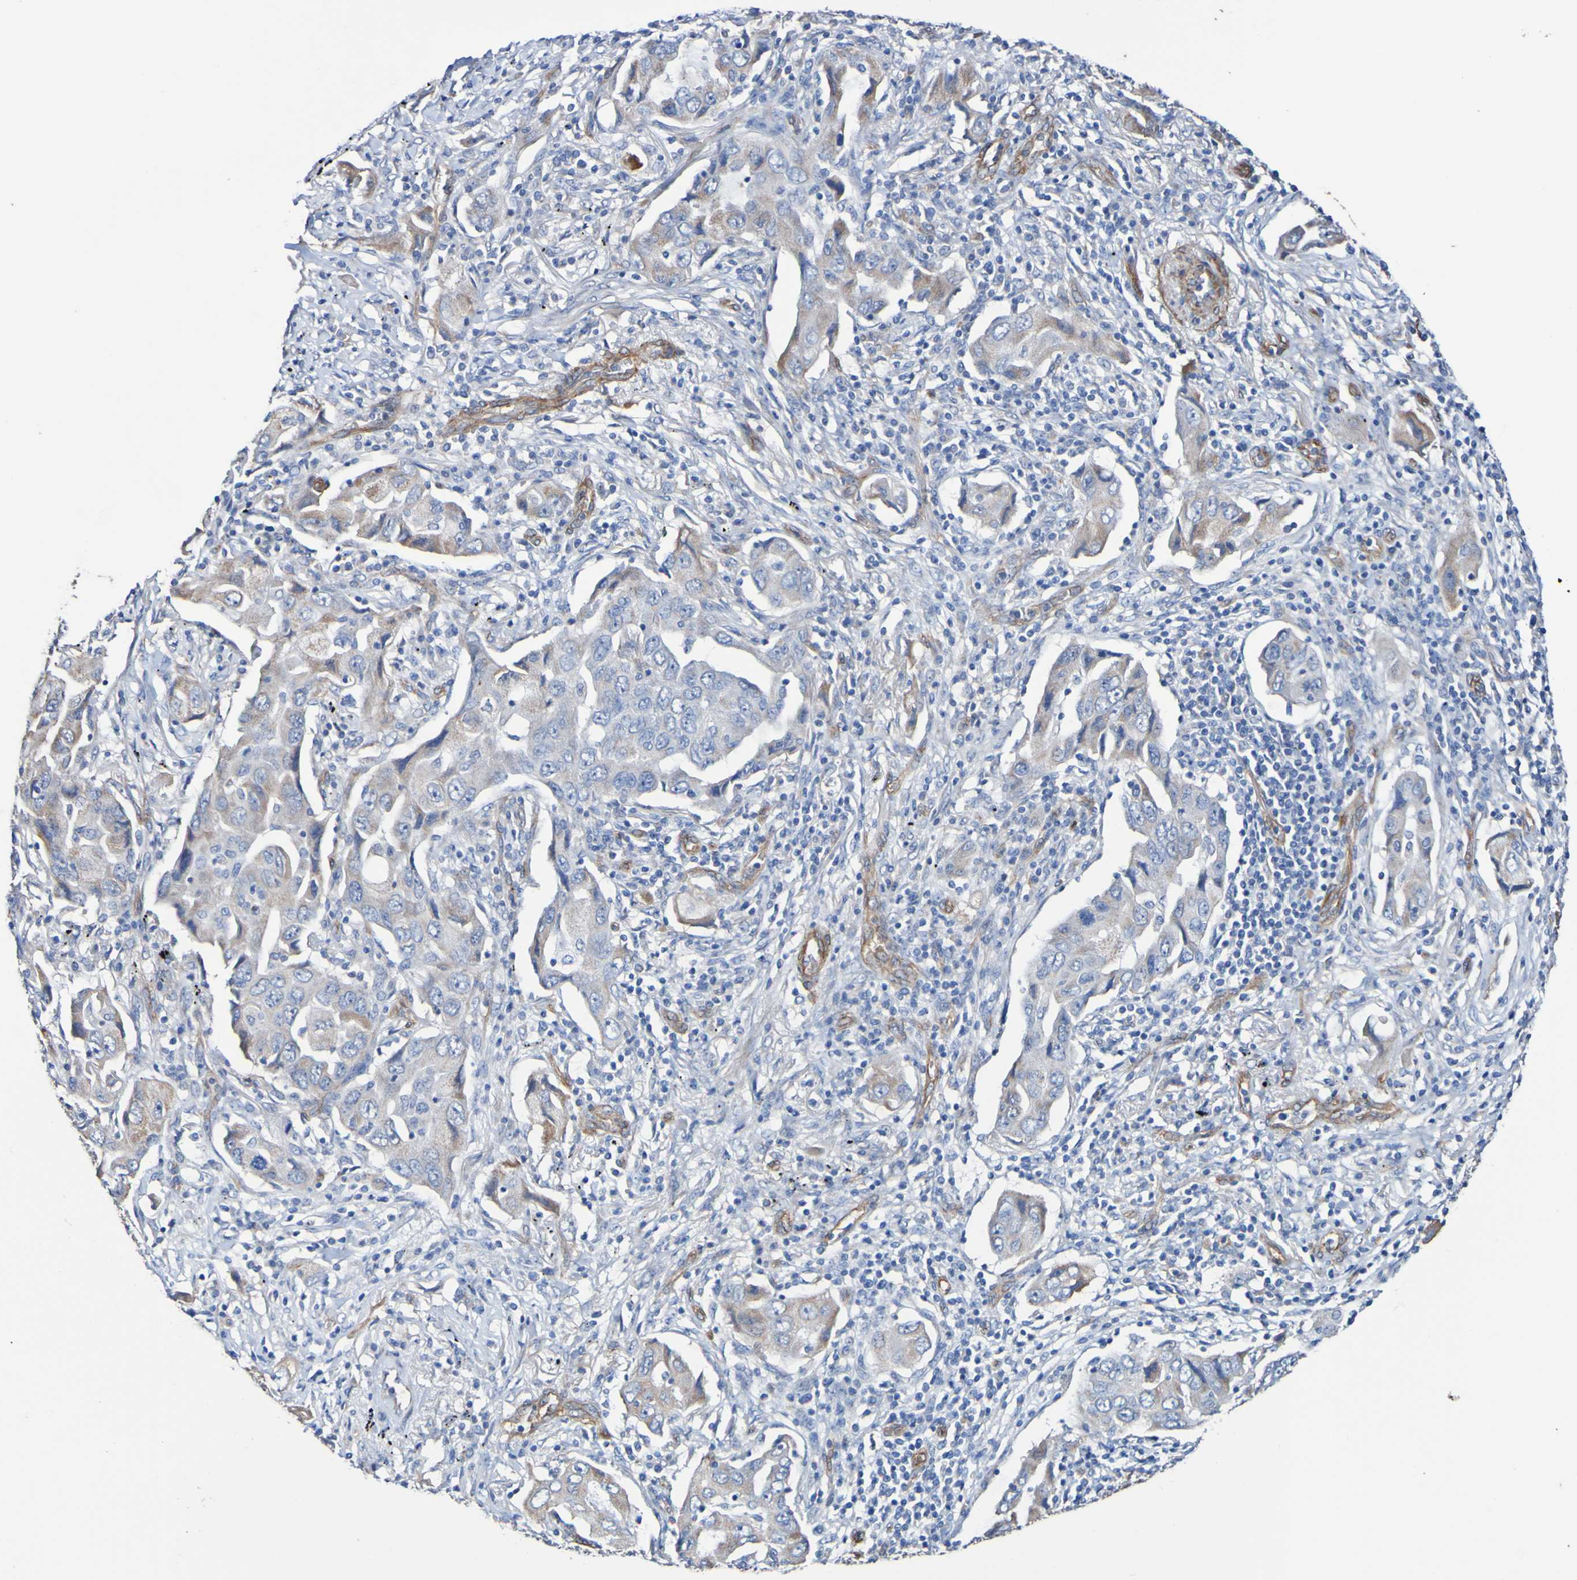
{"staining": {"intensity": "weak", "quantity": "25%-75%", "location": "cytoplasmic/membranous"}, "tissue": "lung cancer", "cell_type": "Tumor cells", "image_type": "cancer", "snomed": [{"axis": "morphology", "description": "Adenocarcinoma, NOS"}, {"axis": "topography", "description": "Lung"}], "caption": "Protein expression analysis of adenocarcinoma (lung) shows weak cytoplasmic/membranous staining in about 25%-75% of tumor cells. Using DAB (3,3'-diaminobenzidine) (brown) and hematoxylin (blue) stains, captured at high magnification using brightfield microscopy.", "gene": "ELMOD3", "patient": {"sex": "female", "age": 65}}